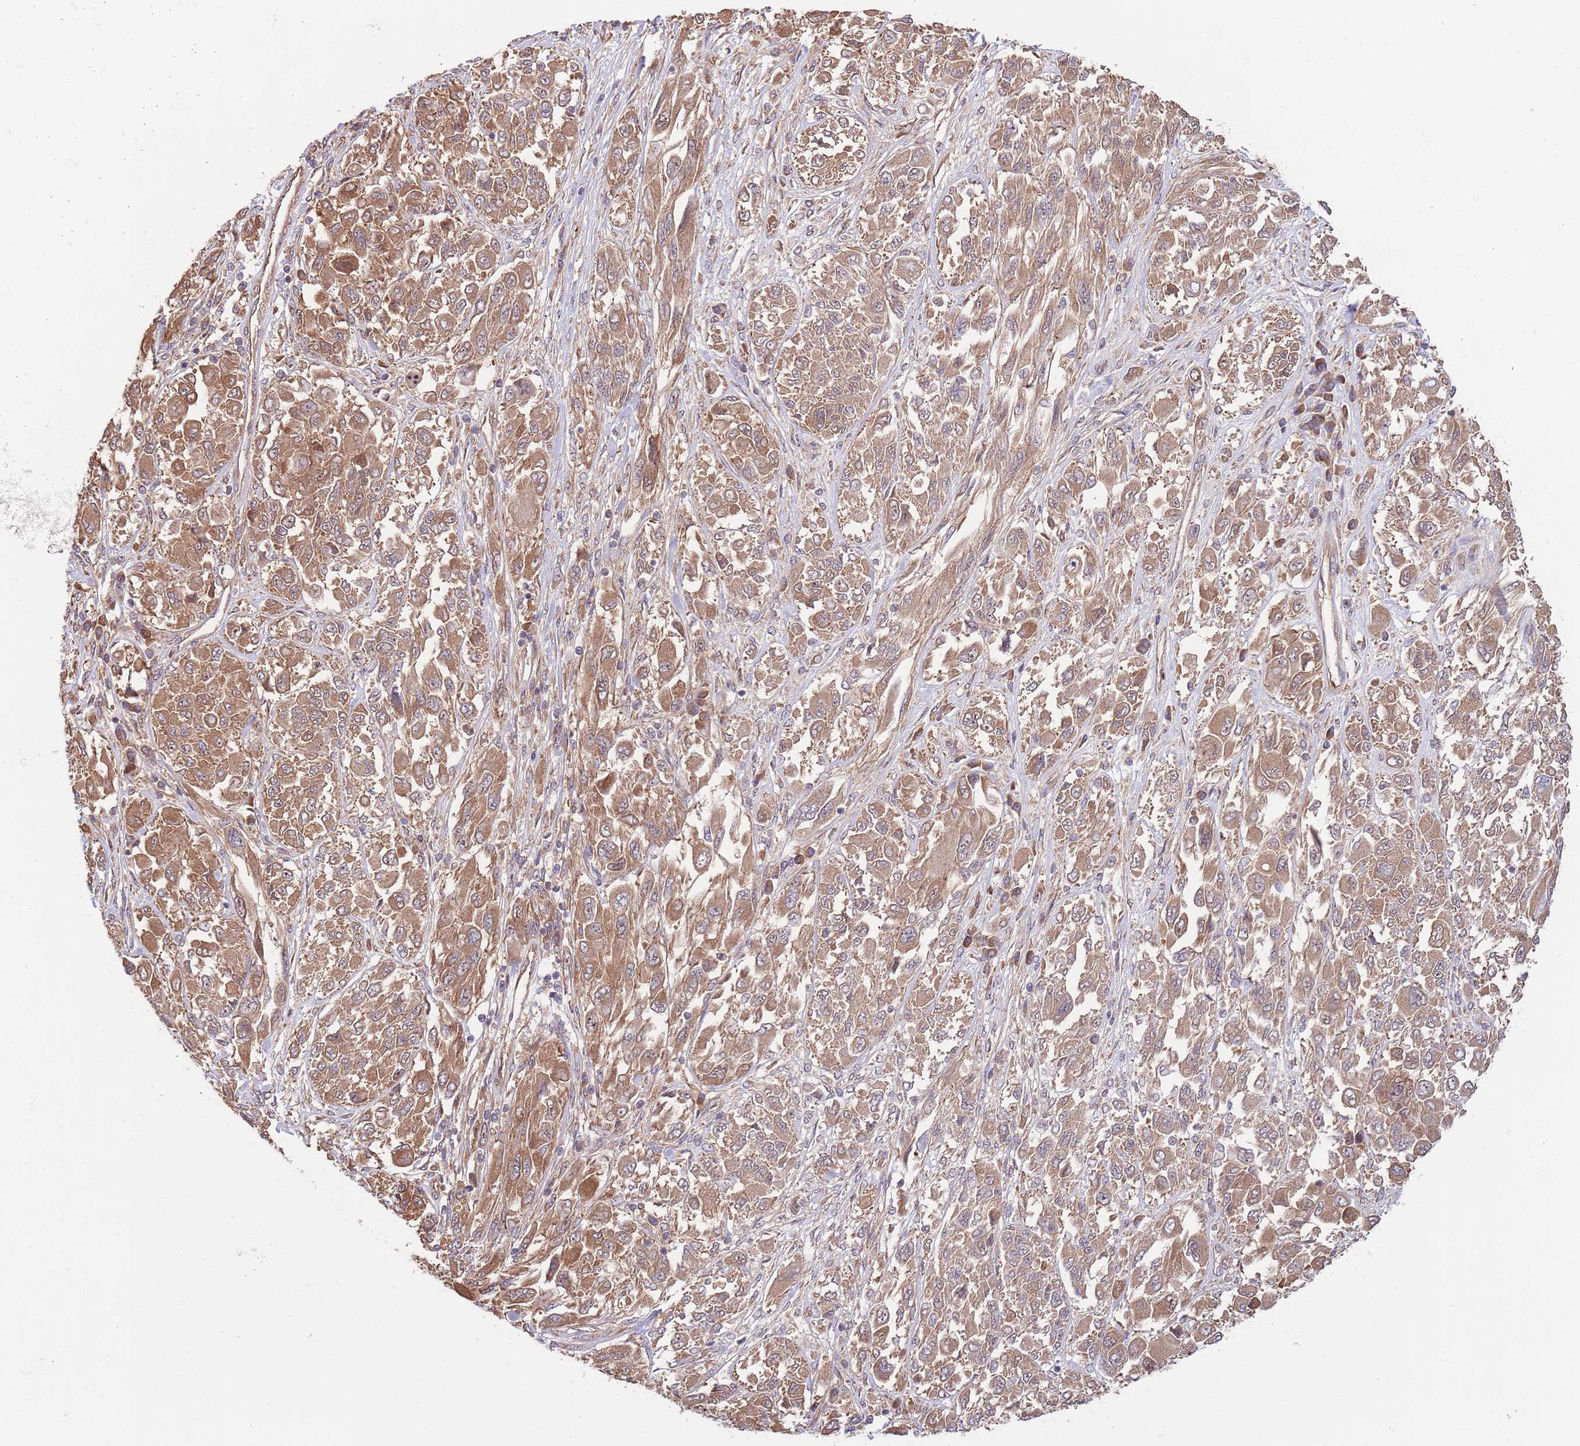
{"staining": {"intensity": "moderate", "quantity": ">75%", "location": "cytoplasmic/membranous"}, "tissue": "melanoma", "cell_type": "Tumor cells", "image_type": "cancer", "snomed": [{"axis": "morphology", "description": "Malignant melanoma, NOS"}, {"axis": "topography", "description": "Skin"}], "caption": "Melanoma was stained to show a protein in brown. There is medium levels of moderate cytoplasmic/membranous expression in approximately >75% of tumor cells.", "gene": "EIF3F", "patient": {"sex": "female", "age": 91}}